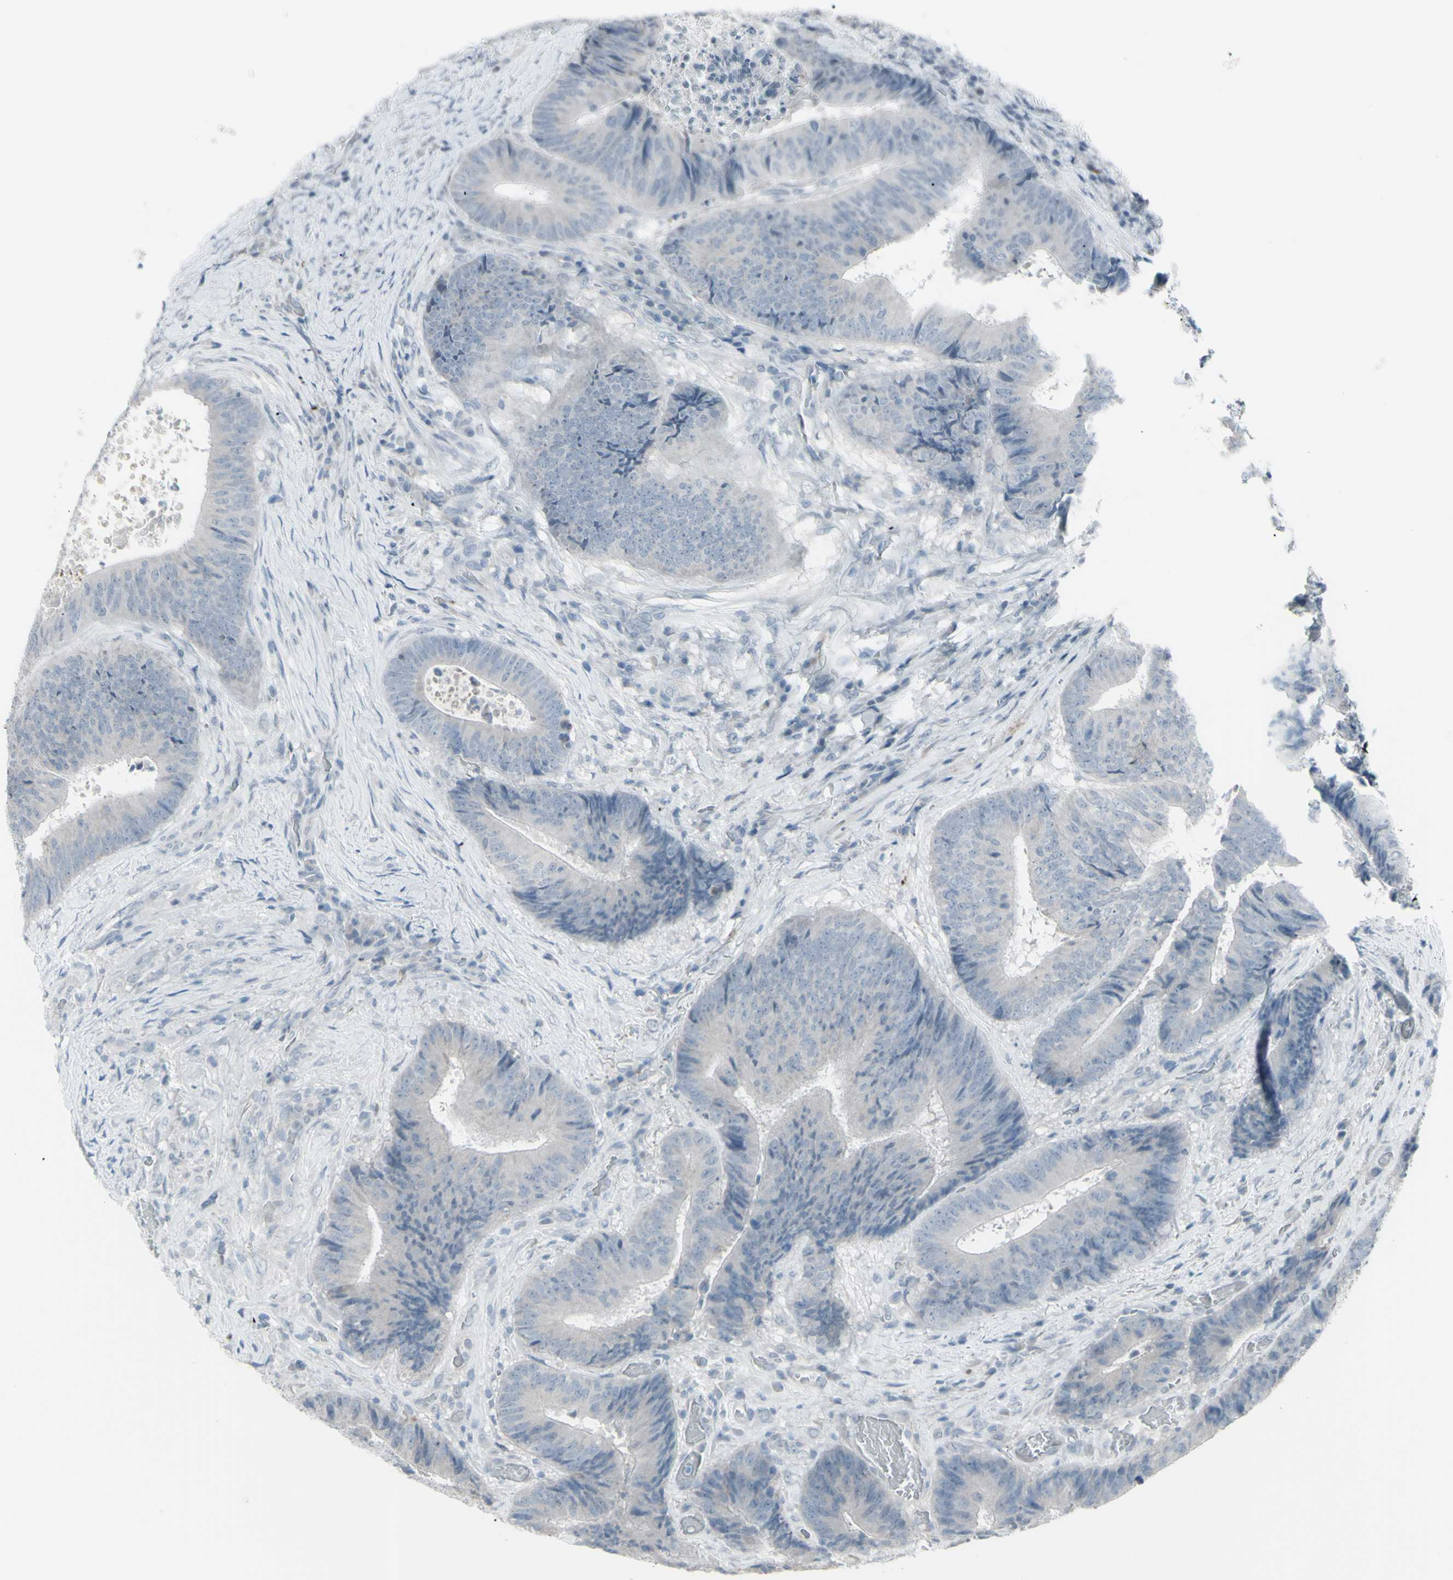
{"staining": {"intensity": "negative", "quantity": "none", "location": "none"}, "tissue": "colorectal cancer", "cell_type": "Tumor cells", "image_type": "cancer", "snomed": [{"axis": "morphology", "description": "Adenocarcinoma, NOS"}, {"axis": "topography", "description": "Rectum"}], "caption": "Immunohistochemistry (IHC) of human colorectal adenocarcinoma displays no positivity in tumor cells. Nuclei are stained in blue.", "gene": "RAB3A", "patient": {"sex": "male", "age": 72}}